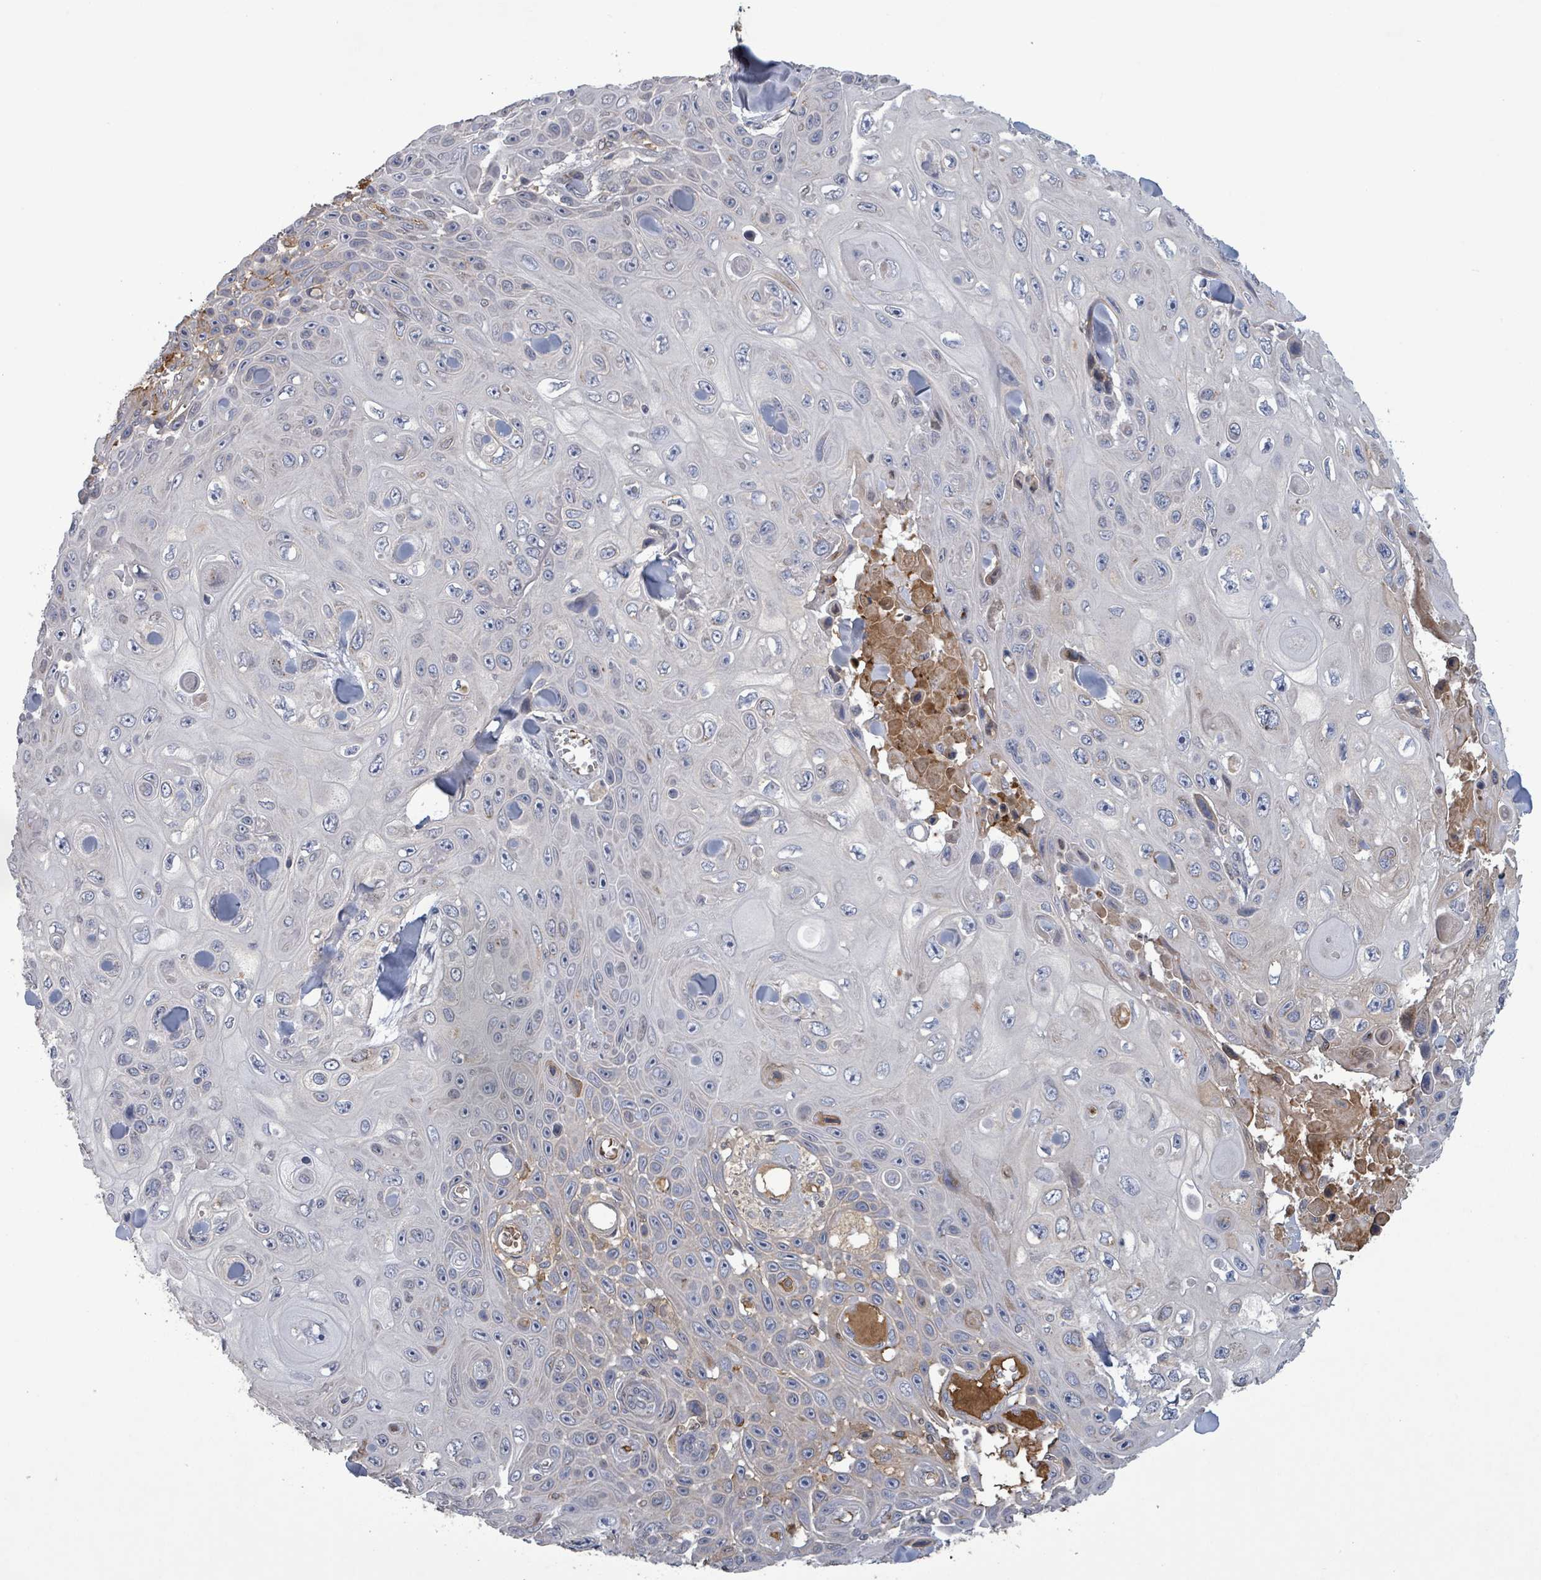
{"staining": {"intensity": "negative", "quantity": "none", "location": "none"}, "tissue": "skin cancer", "cell_type": "Tumor cells", "image_type": "cancer", "snomed": [{"axis": "morphology", "description": "Squamous cell carcinoma, NOS"}, {"axis": "topography", "description": "Skin"}], "caption": "Human skin cancer stained for a protein using immunohistochemistry (IHC) demonstrates no expression in tumor cells.", "gene": "GRM8", "patient": {"sex": "male", "age": 82}}